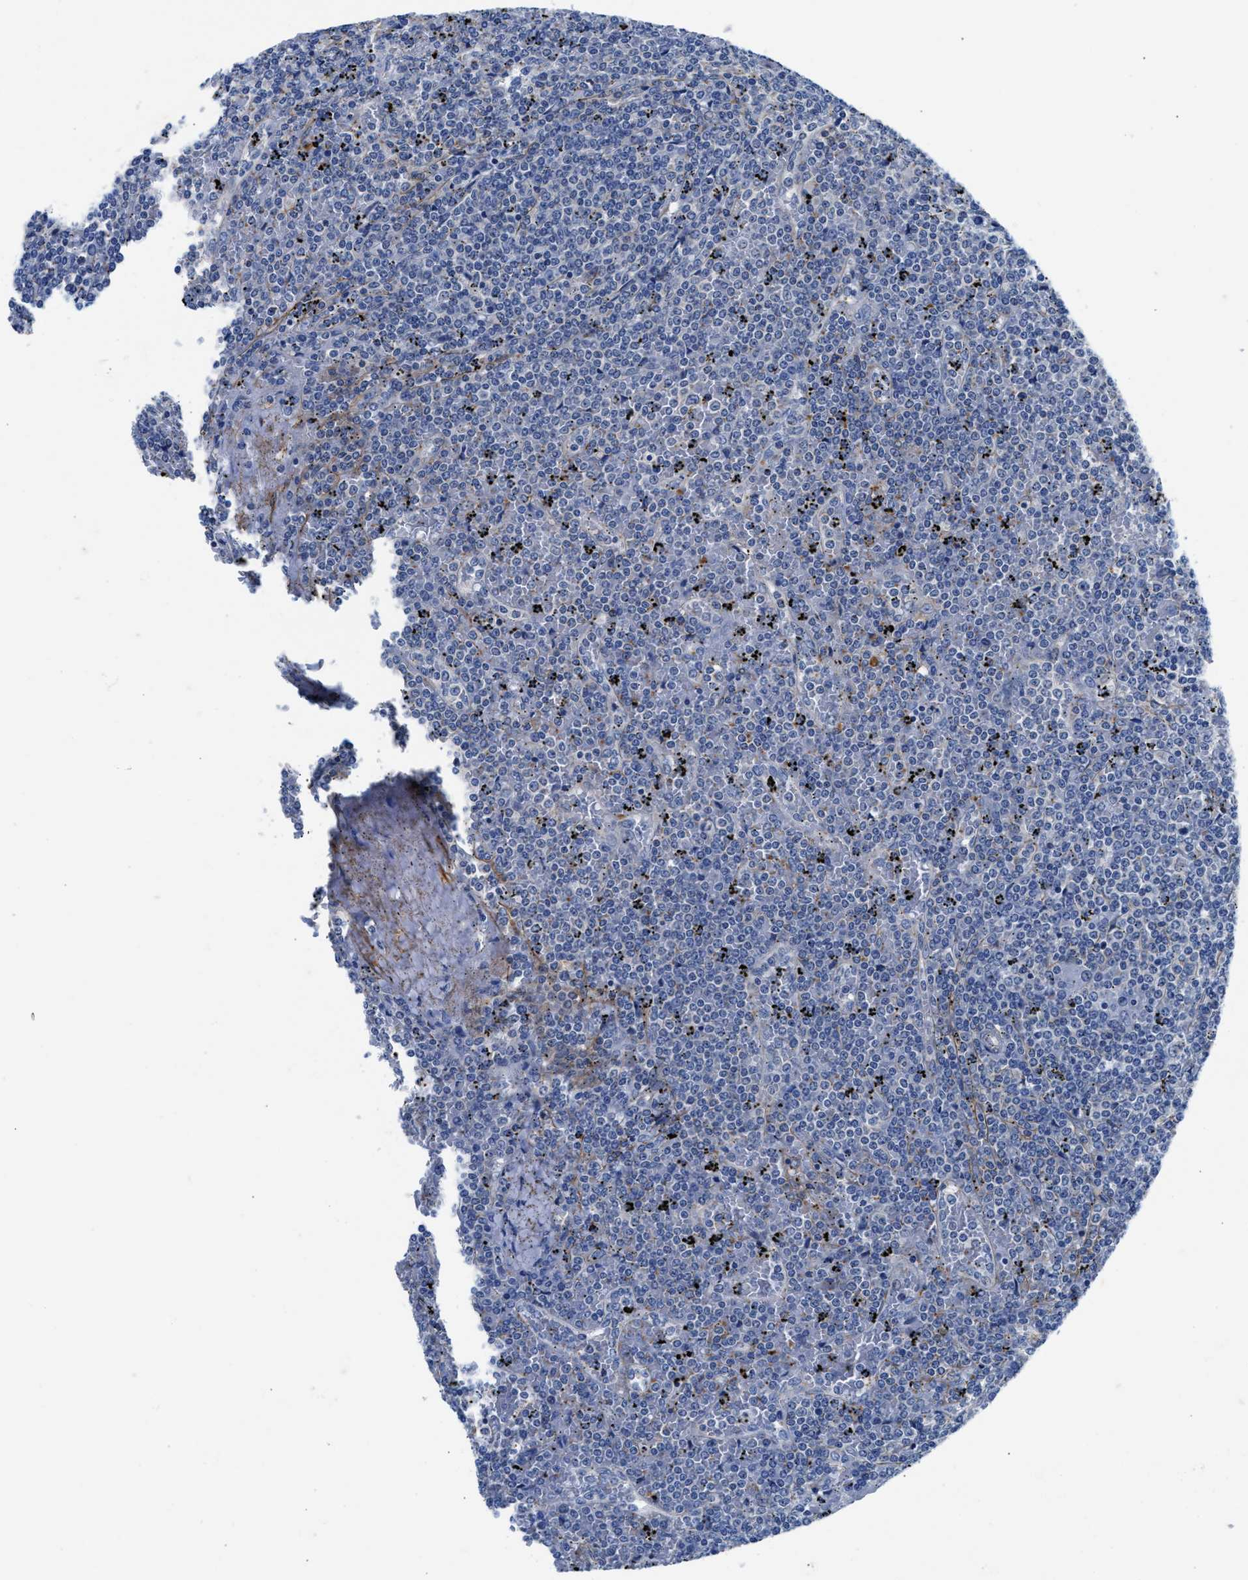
{"staining": {"intensity": "negative", "quantity": "none", "location": "none"}, "tissue": "lymphoma", "cell_type": "Tumor cells", "image_type": "cancer", "snomed": [{"axis": "morphology", "description": "Malignant lymphoma, non-Hodgkin's type, Low grade"}, {"axis": "topography", "description": "Spleen"}], "caption": "This image is of low-grade malignant lymphoma, non-Hodgkin's type stained with immunohistochemistry (IHC) to label a protein in brown with the nuclei are counter-stained blue. There is no expression in tumor cells. (Brightfield microscopy of DAB IHC at high magnification).", "gene": "PARG", "patient": {"sex": "female", "age": 19}}